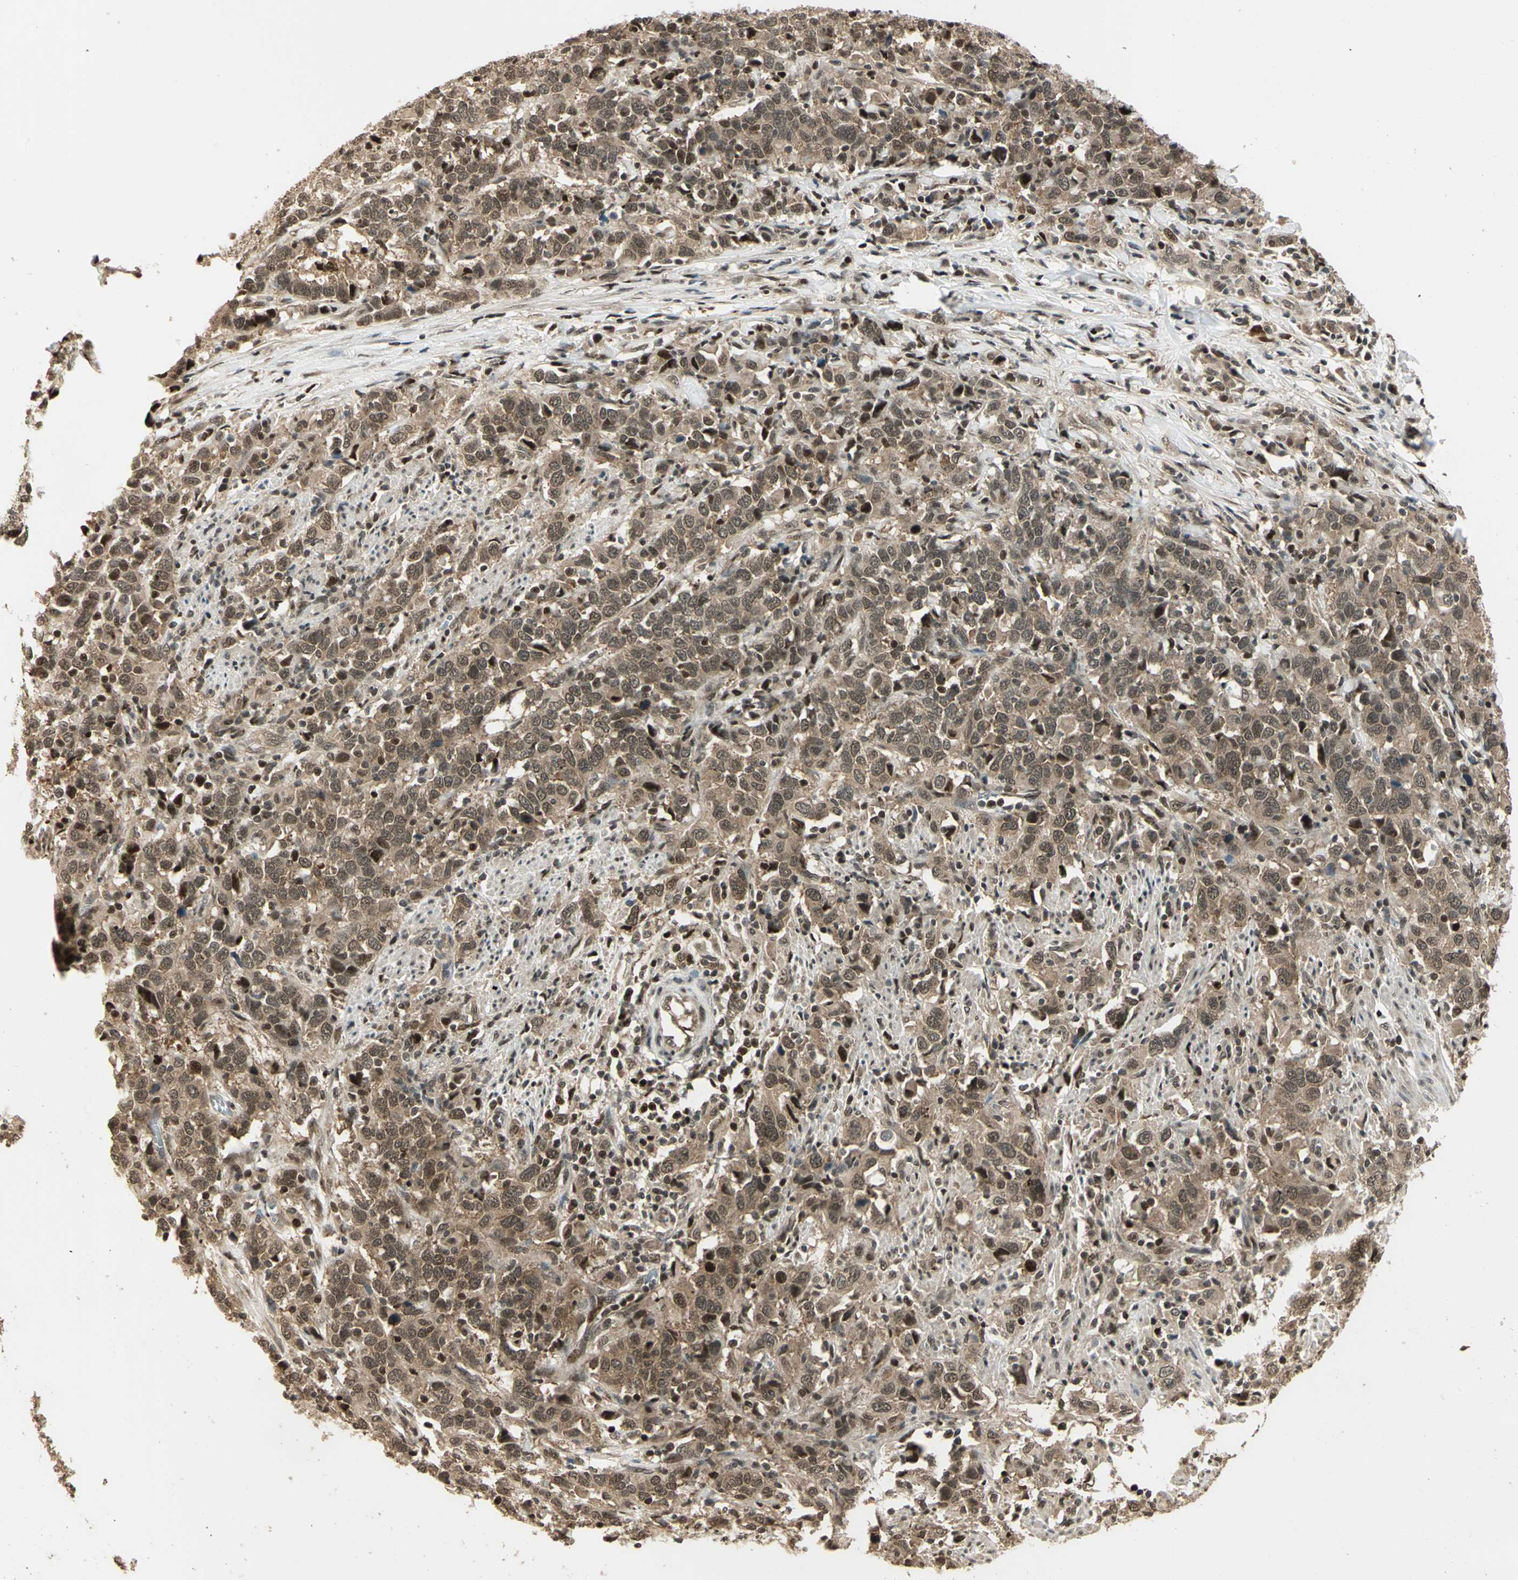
{"staining": {"intensity": "moderate", "quantity": ">75%", "location": "cytoplasmic/membranous,nuclear"}, "tissue": "urothelial cancer", "cell_type": "Tumor cells", "image_type": "cancer", "snomed": [{"axis": "morphology", "description": "Urothelial carcinoma, High grade"}, {"axis": "topography", "description": "Urinary bladder"}], "caption": "Urothelial cancer stained for a protein reveals moderate cytoplasmic/membranous and nuclear positivity in tumor cells.", "gene": "PSMC3", "patient": {"sex": "male", "age": 61}}